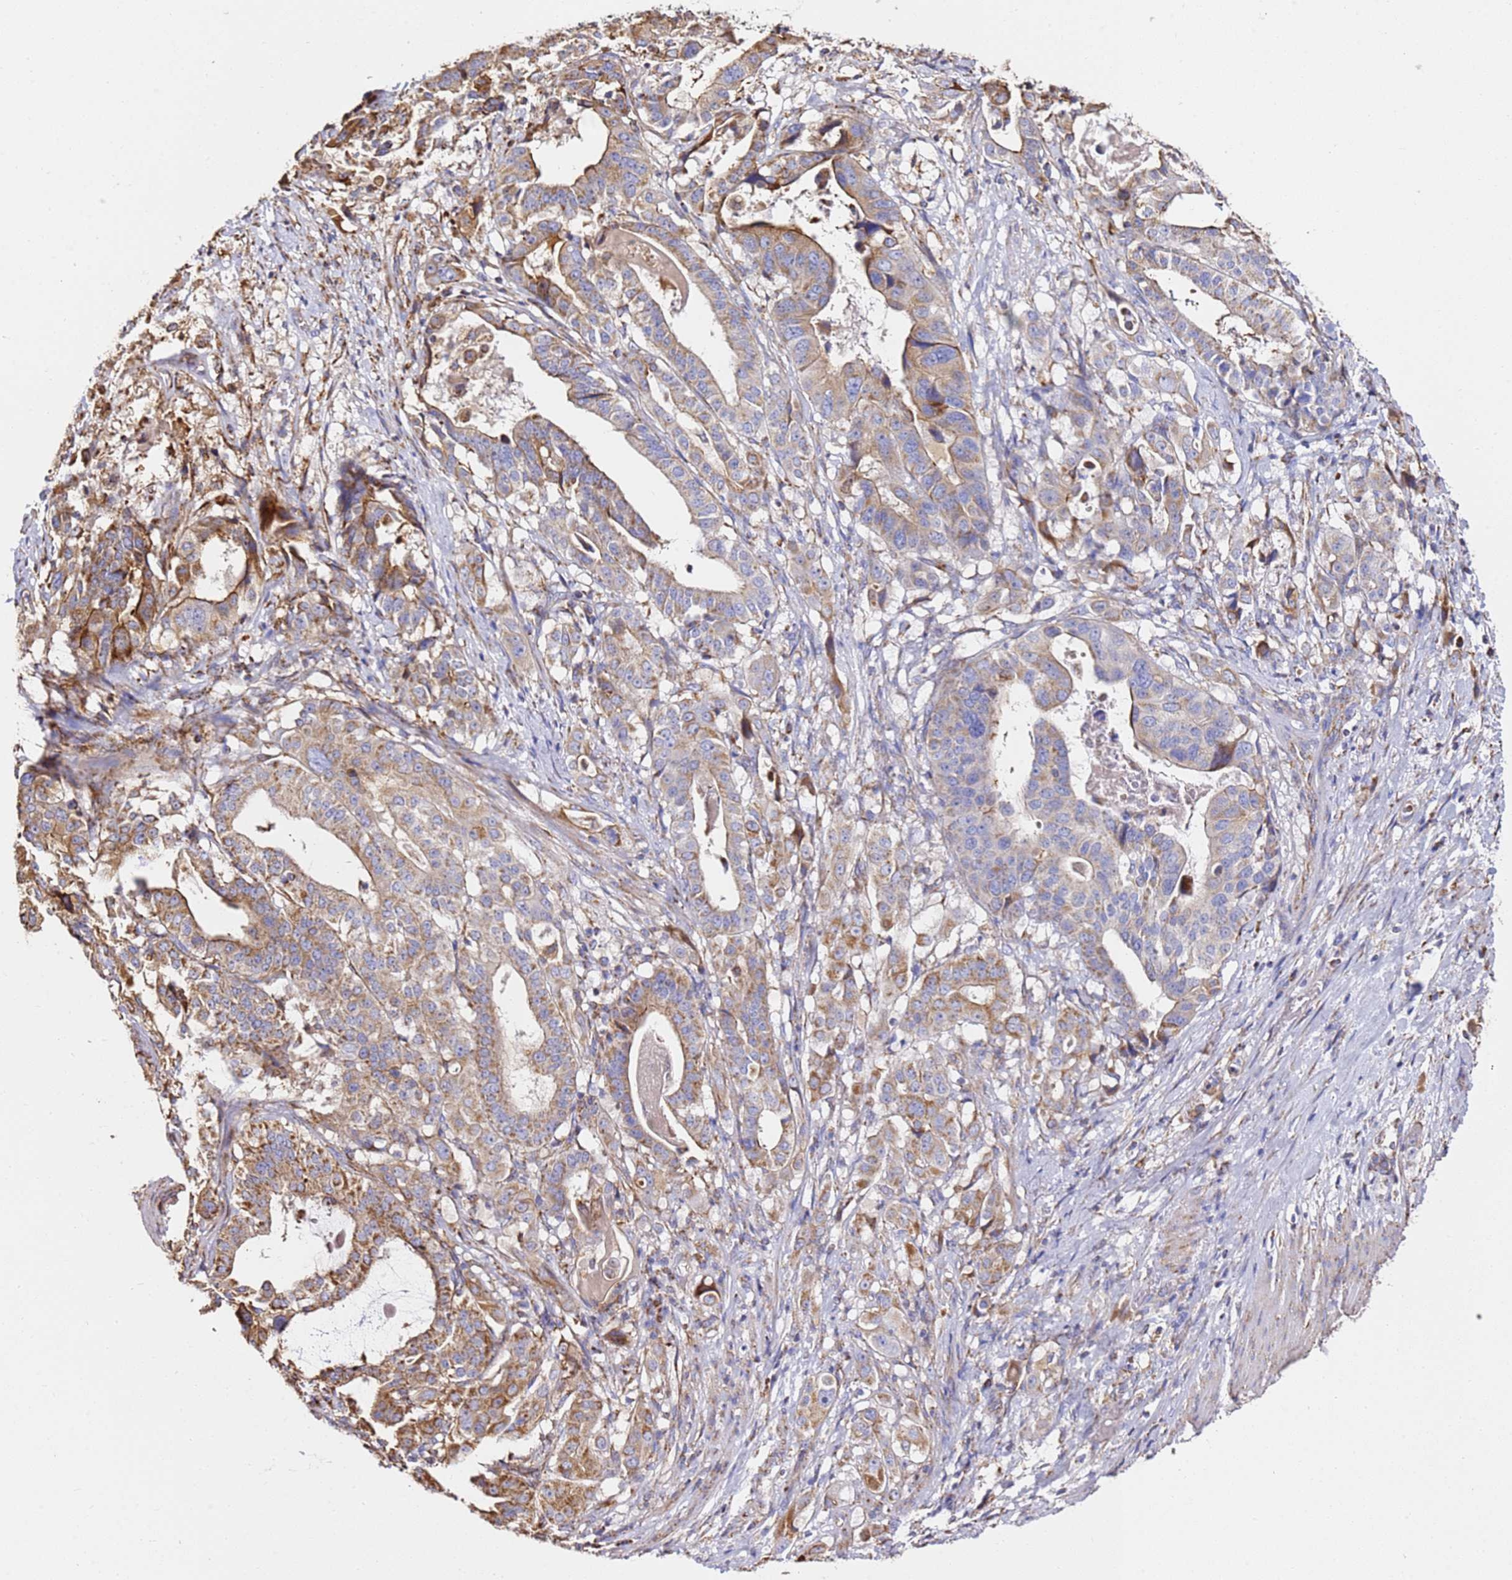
{"staining": {"intensity": "moderate", "quantity": "25%-75%", "location": "cytoplasmic/membranous"}, "tissue": "stomach cancer", "cell_type": "Tumor cells", "image_type": "cancer", "snomed": [{"axis": "morphology", "description": "Adenocarcinoma, NOS"}, {"axis": "topography", "description": "Stomach"}], "caption": "Human stomach cancer (adenocarcinoma) stained with a protein marker displays moderate staining in tumor cells.", "gene": "NDUFA3", "patient": {"sex": "male", "age": 48}}